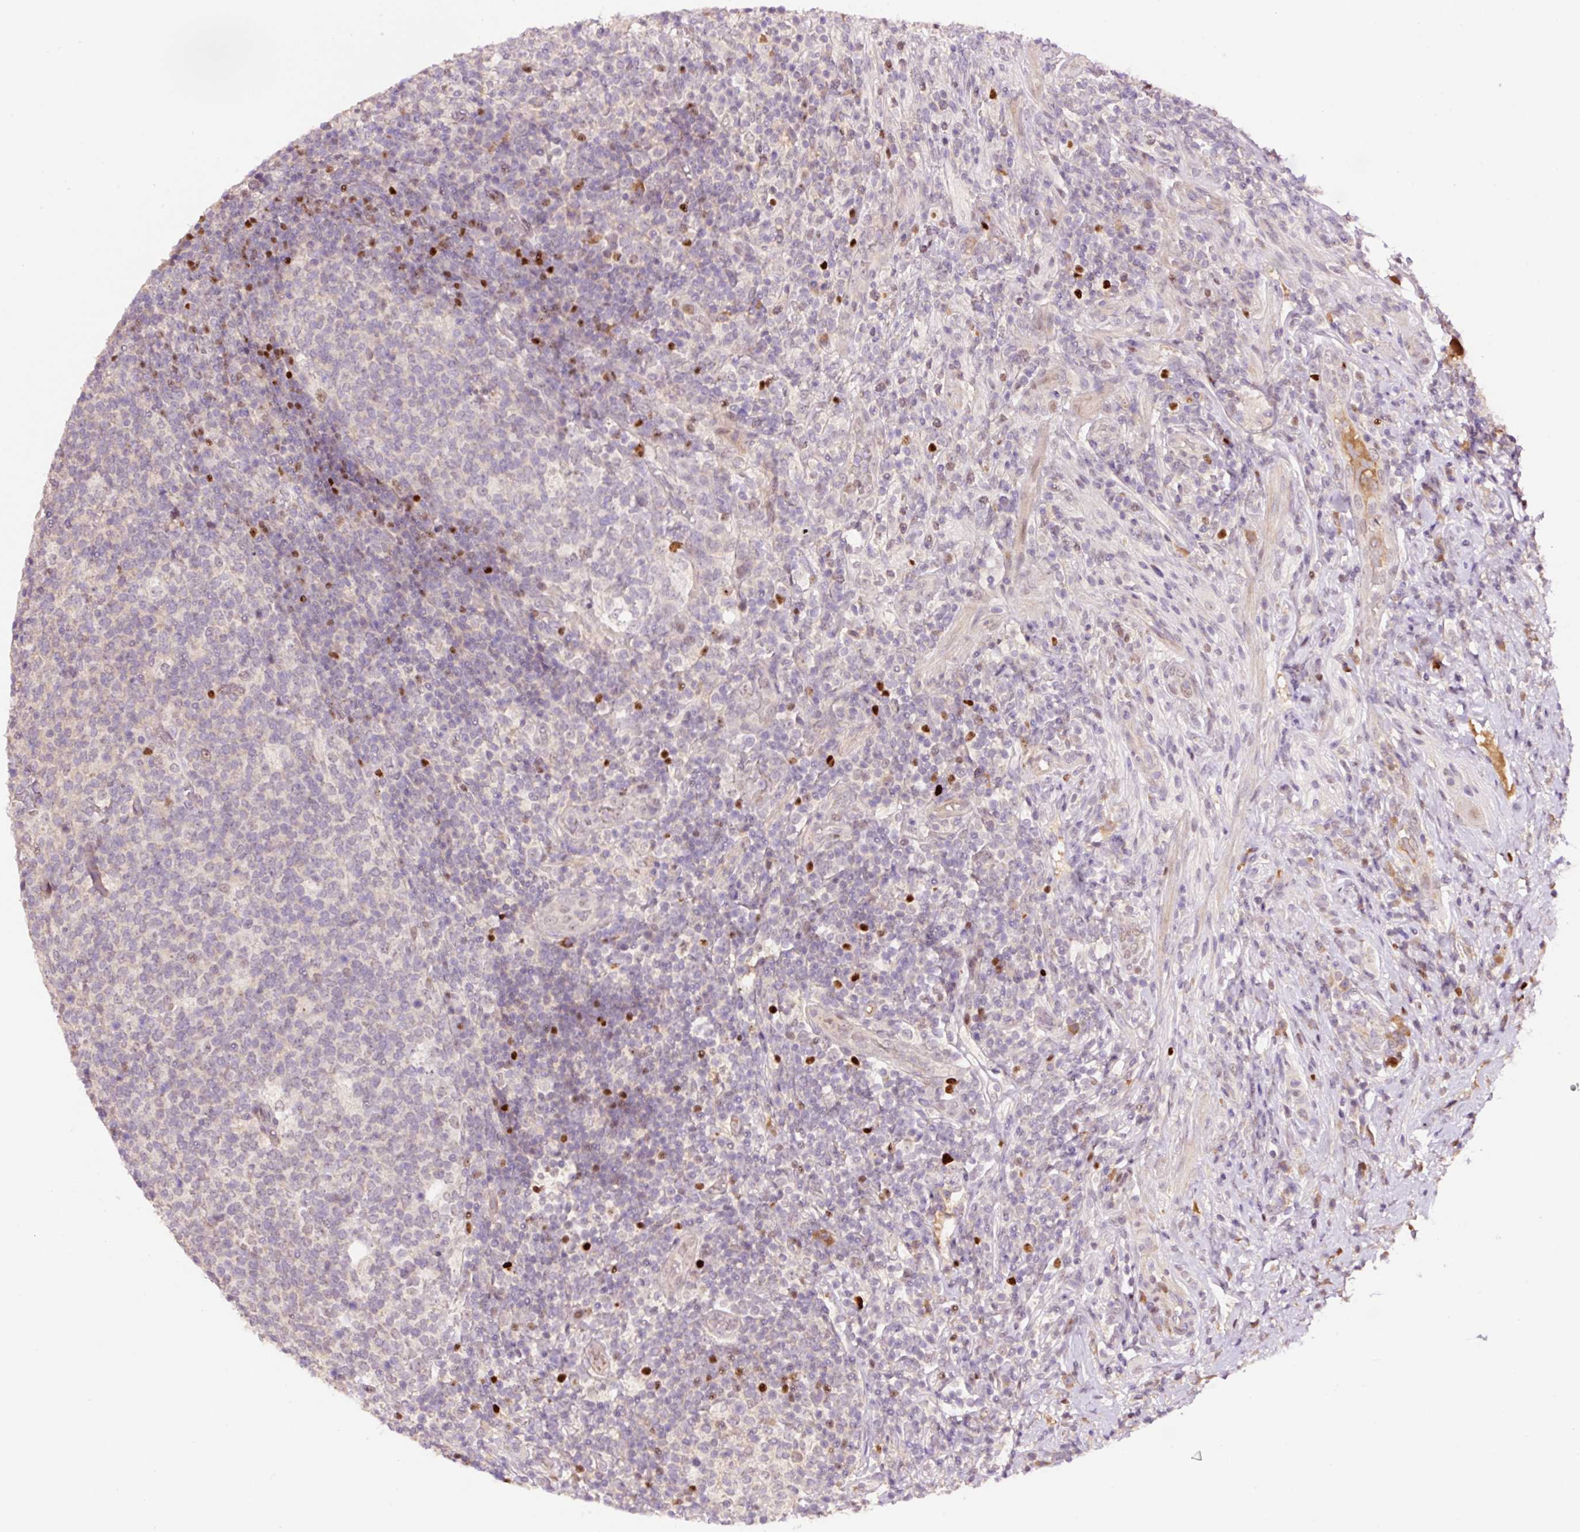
{"staining": {"intensity": "weak", "quantity": "<25%", "location": "cytoplasmic/membranous,nuclear"}, "tissue": "appendix", "cell_type": "Glandular cells", "image_type": "normal", "snomed": [{"axis": "morphology", "description": "Normal tissue, NOS"}, {"axis": "topography", "description": "Appendix"}], "caption": "The image demonstrates no staining of glandular cells in normal appendix.", "gene": "DPPA4", "patient": {"sex": "female", "age": 43}}